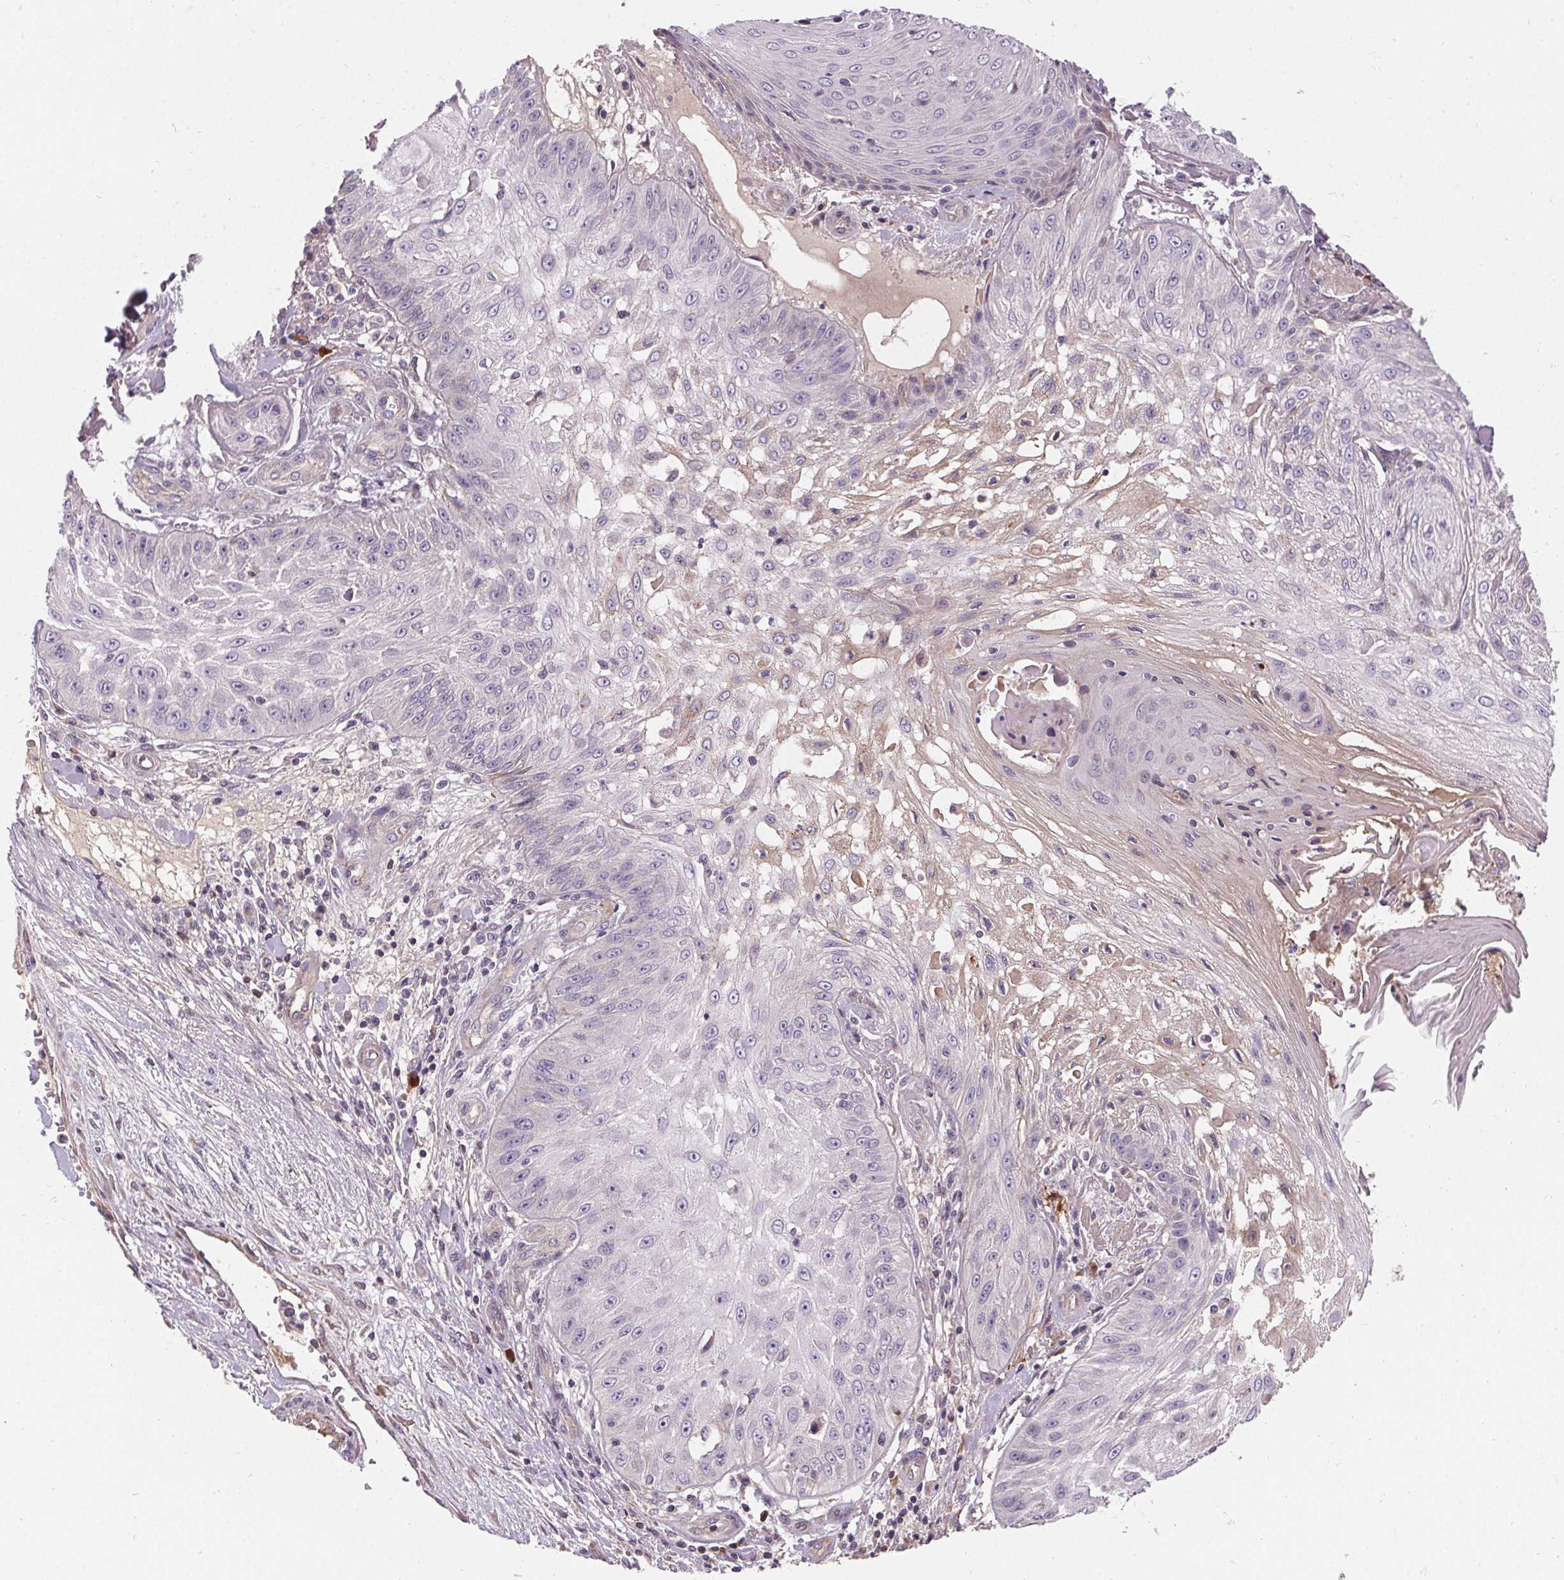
{"staining": {"intensity": "negative", "quantity": "none", "location": "none"}, "tissue": "skin cancer", "cell_type": "Tumor cells", "image_type": "cancer", "snomed": [{"axis": "morphology", "description": "Squamous cell carcinoma, NOS"}, {"axis": "topography", "description": "Skin"}], "caption": "Tumor cells are negative for protein expression in human skin cancer (squamous cell carcinoma).", "gene": "APLP1", "patient": {"sex": "male", "age": 70}}